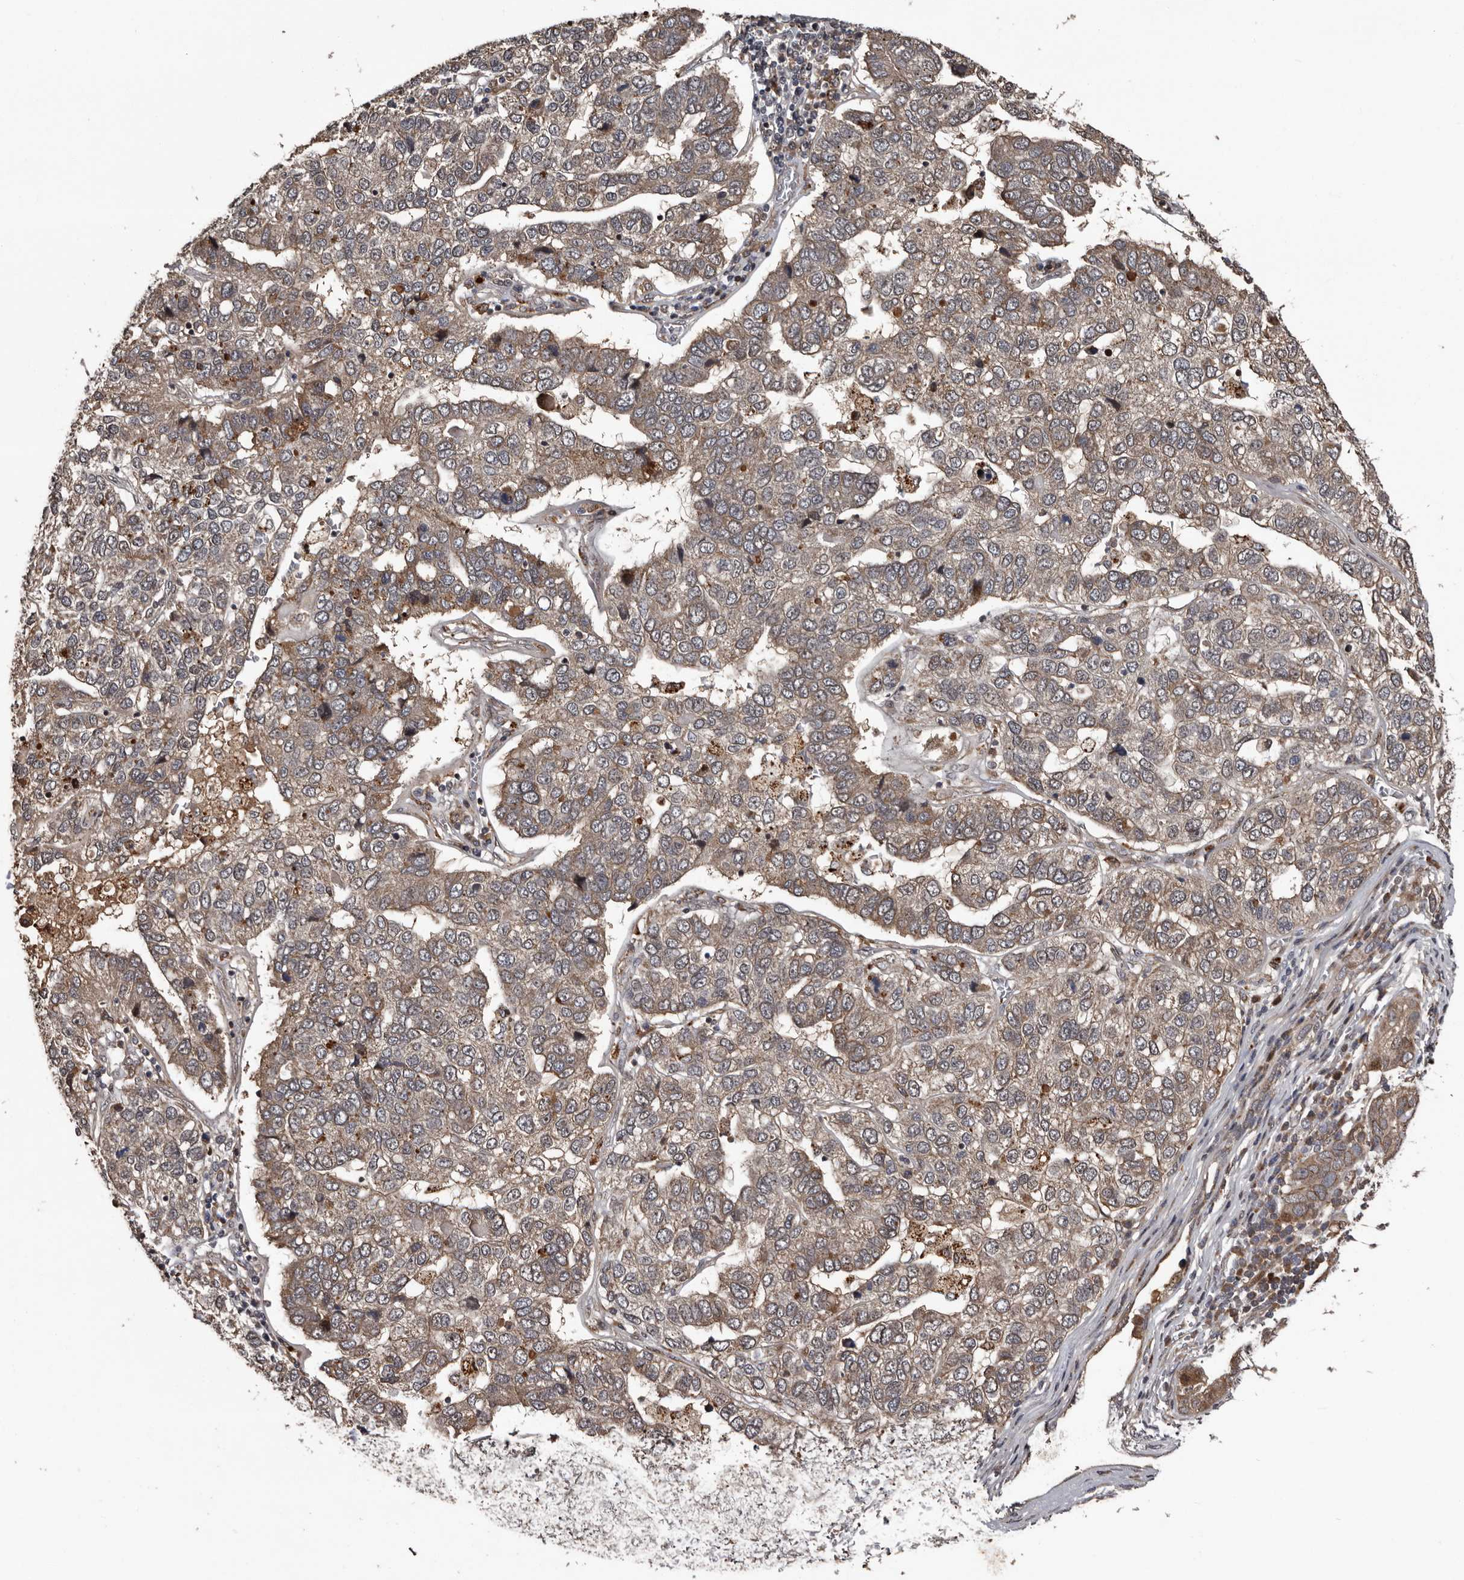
{"staining": {"intensity": "weak", "quantity": "25%-75%", "location": "cytoplasmic/membranous"}, "tissue": "pancreatic cancer", "cell_type": "Tumor cells", "image_type": "cancer", "snomed": [{"axis": "morphology", "description": "Adenocarcinoma, NOS"}, {"axis": "topography", "description": "Pancreas"}], "caption": "An image showing weak cytoplasmic/membranous expression in approximately 25%-75% of tumor cells in adenocarcinoma (pancreatic), as visualized by brown immunohistochemical staining.", "gene": "SERTAD4", "patient": {"sex": "female", "age": 61}}